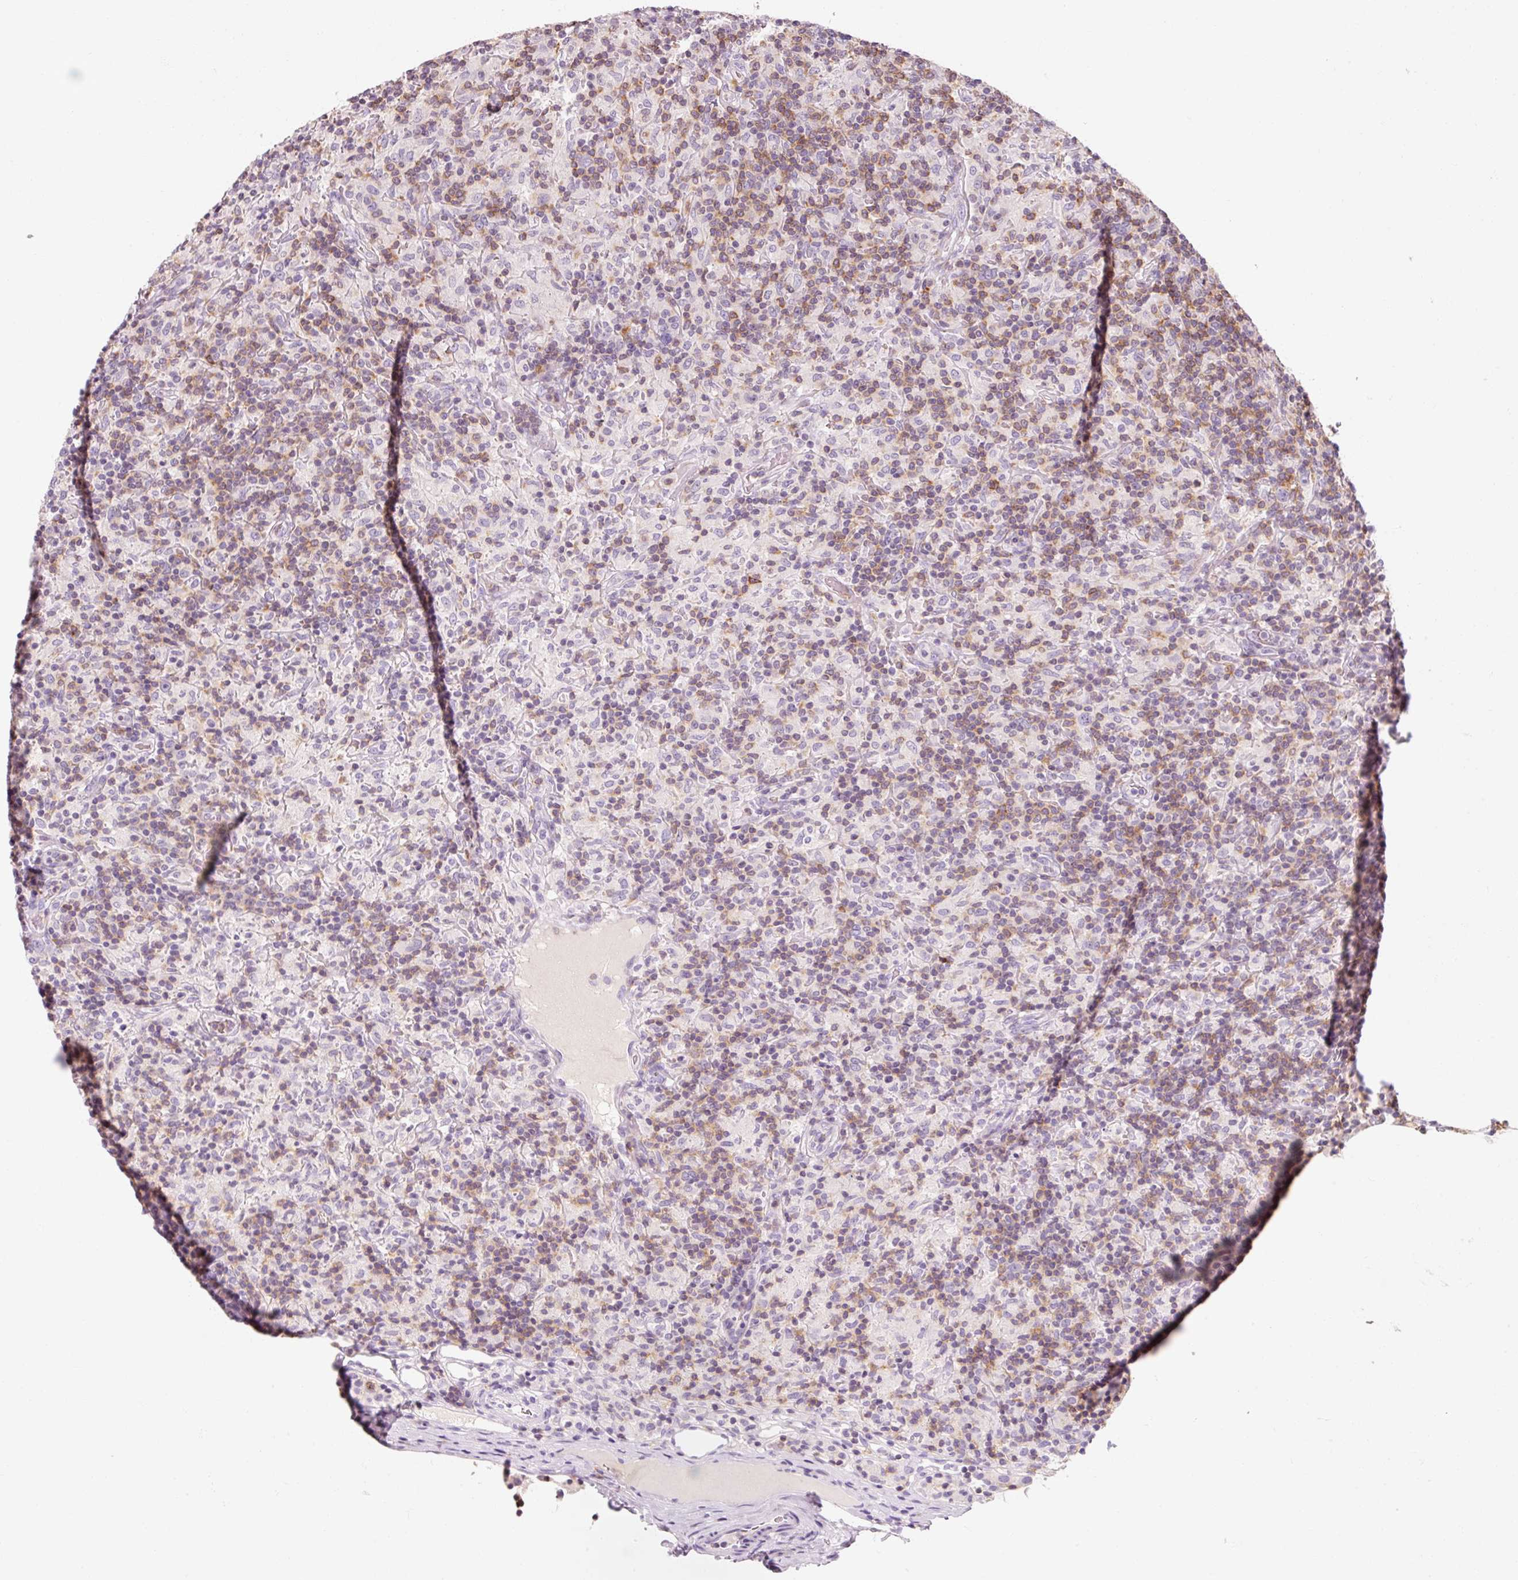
{"staining": {"intensity": "negative", "quantity": "none", "location": "none"}, "tissue": "lymphoma", "cell_type": "Tumor cells", "image_type": "cancer", "snomed": [{"axis": "morphology", "description": "Hodgkin's disease, NOS"}, {"axis": "topography", "description": "Lymph node"}], "caption": "Immunohistochemical staining of human Hodgkin's disease shows no significant staining in tumor cells.", "gene": "OR8K1", "patient": {"sex": "male", "age": 70}}